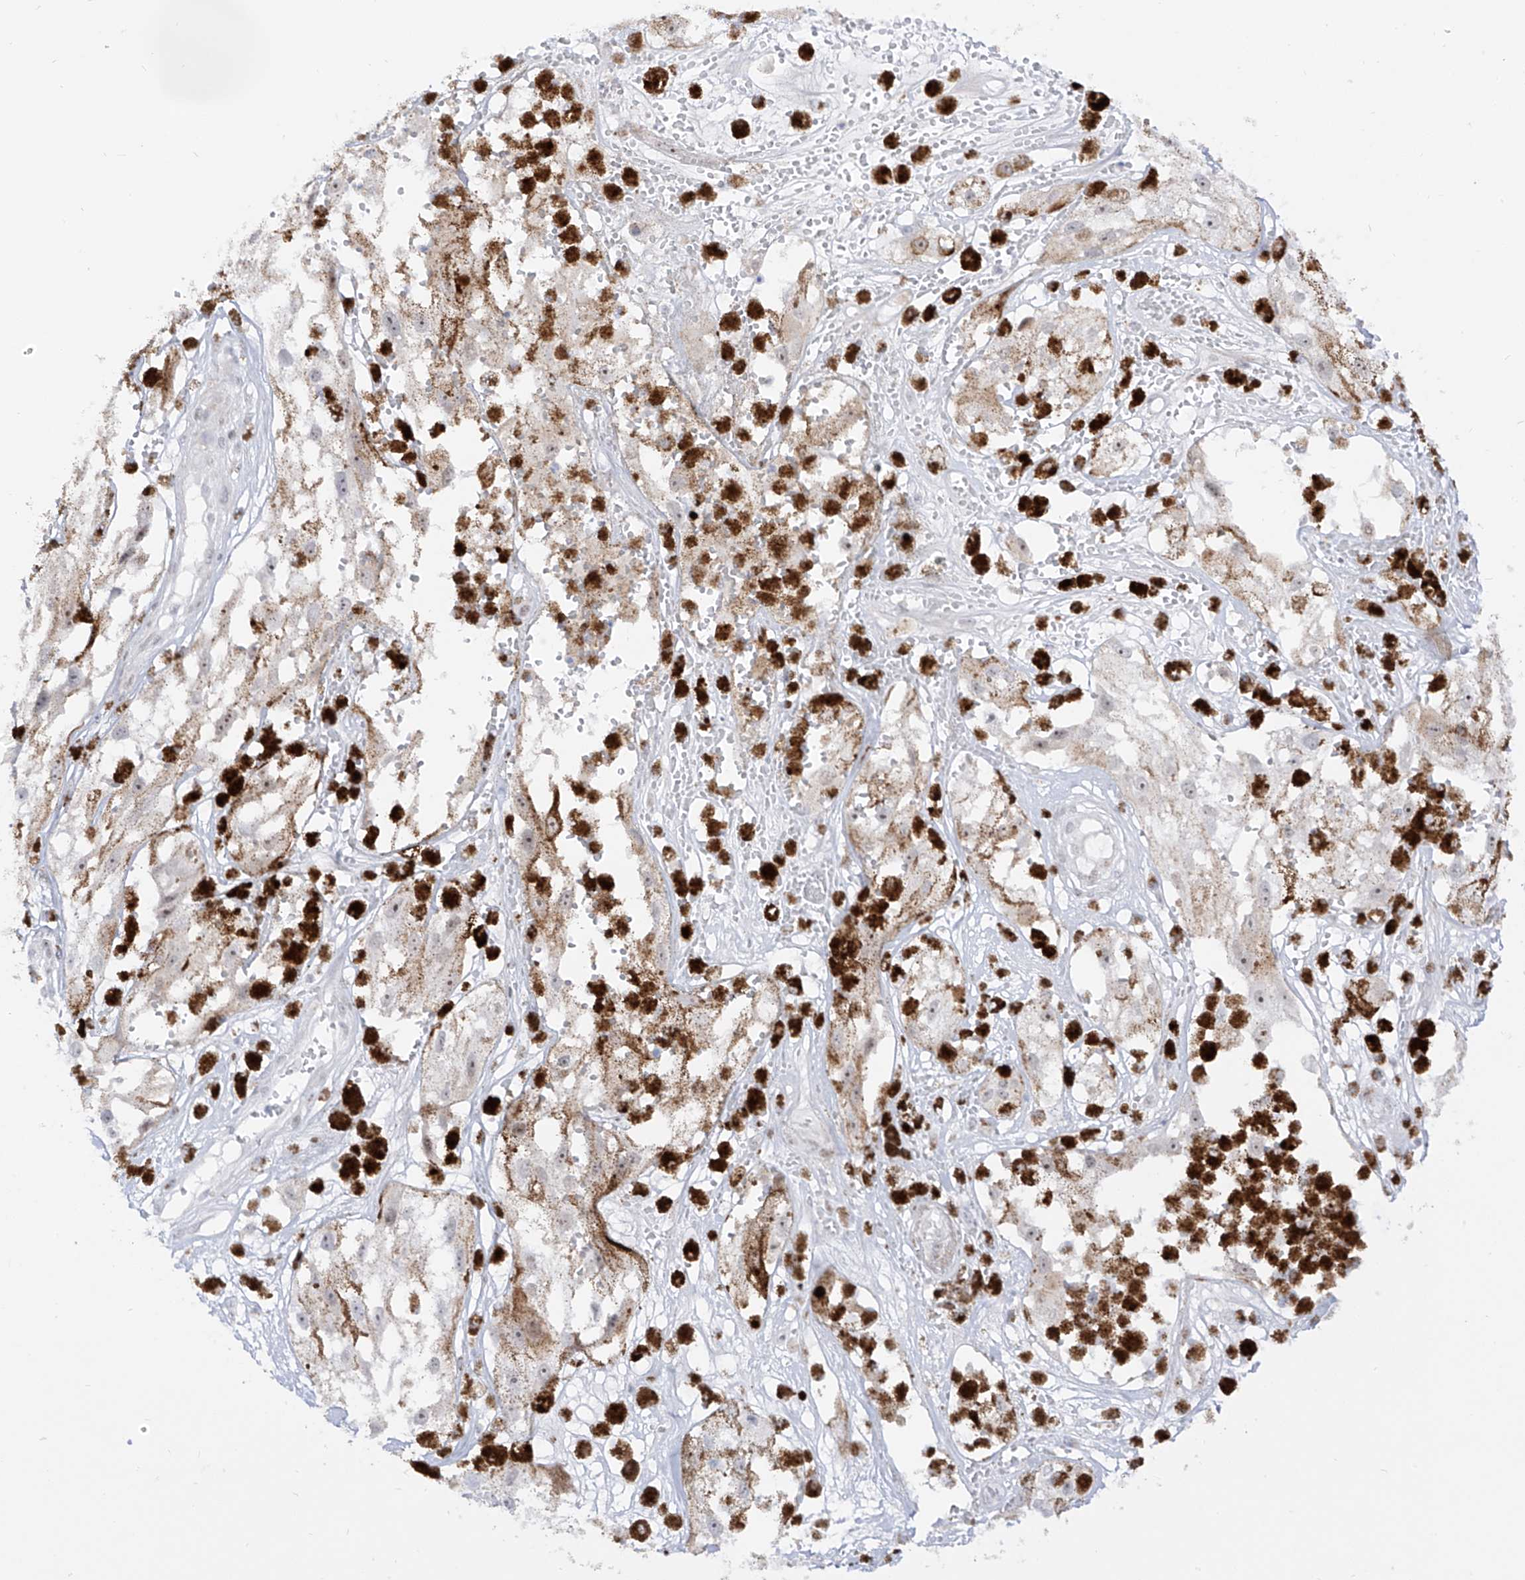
{"staining": {"intensity": "negative", "quantity": "none", "location": "none"}, "tissue": "melanoma", "cell_type": "Tumor cells", "image_type": "cancer", "snomed": [{"axis": "morphology", "description": "Malignant melanoma, NOS"}, {"axis": "topography", "description": "Skin"}], "caption": "This photomicrograph is of malignant melanoma stained with immunohistochemistry (IHC) to label a protein in brown with the nuclei are counter-stained blue. There is no positivity in tumor cells.", "gene": "ZNF180", "patient": {"sex": "male", "age": 88}}